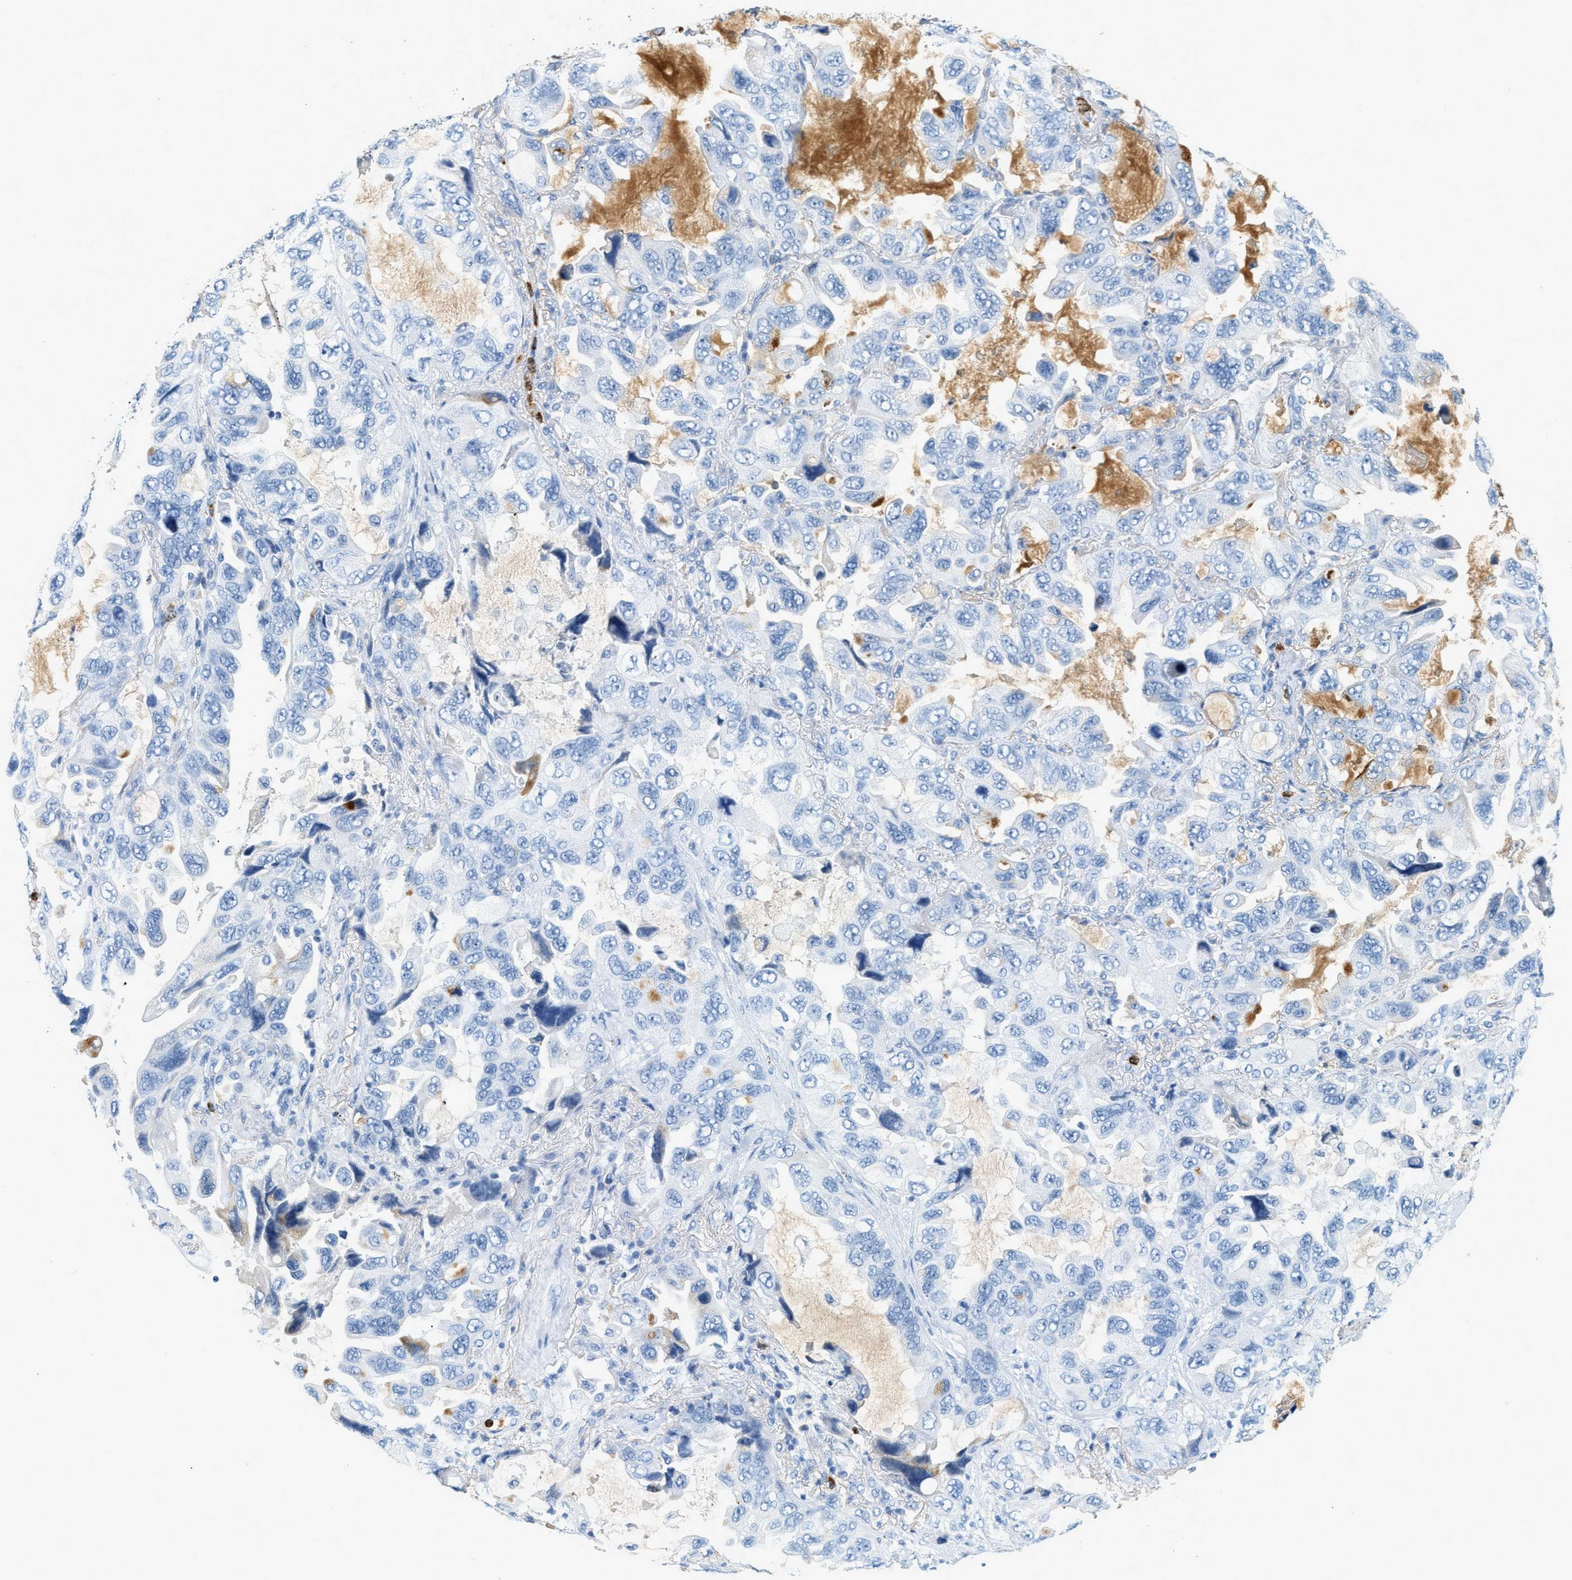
{"staining": {"intensity": "negative", "quantity": "none", "location": "none"}, "tissue": "lung cancer", "cell_type": "Tumor cells", "image_type": "cancer", "snomed": [{"axis": "morphology", "description": "Squamous cell carcinoma, NOS"}, {"axis": "topography", "description": "Lung"}], "caption": "Lung cancer (squamous cell carcinoma) was stained to show a protein in brown. There is no significant positivity in tumor cells.", "gene": "LCN2", "patient": {"sex": "female", "age": 73}}